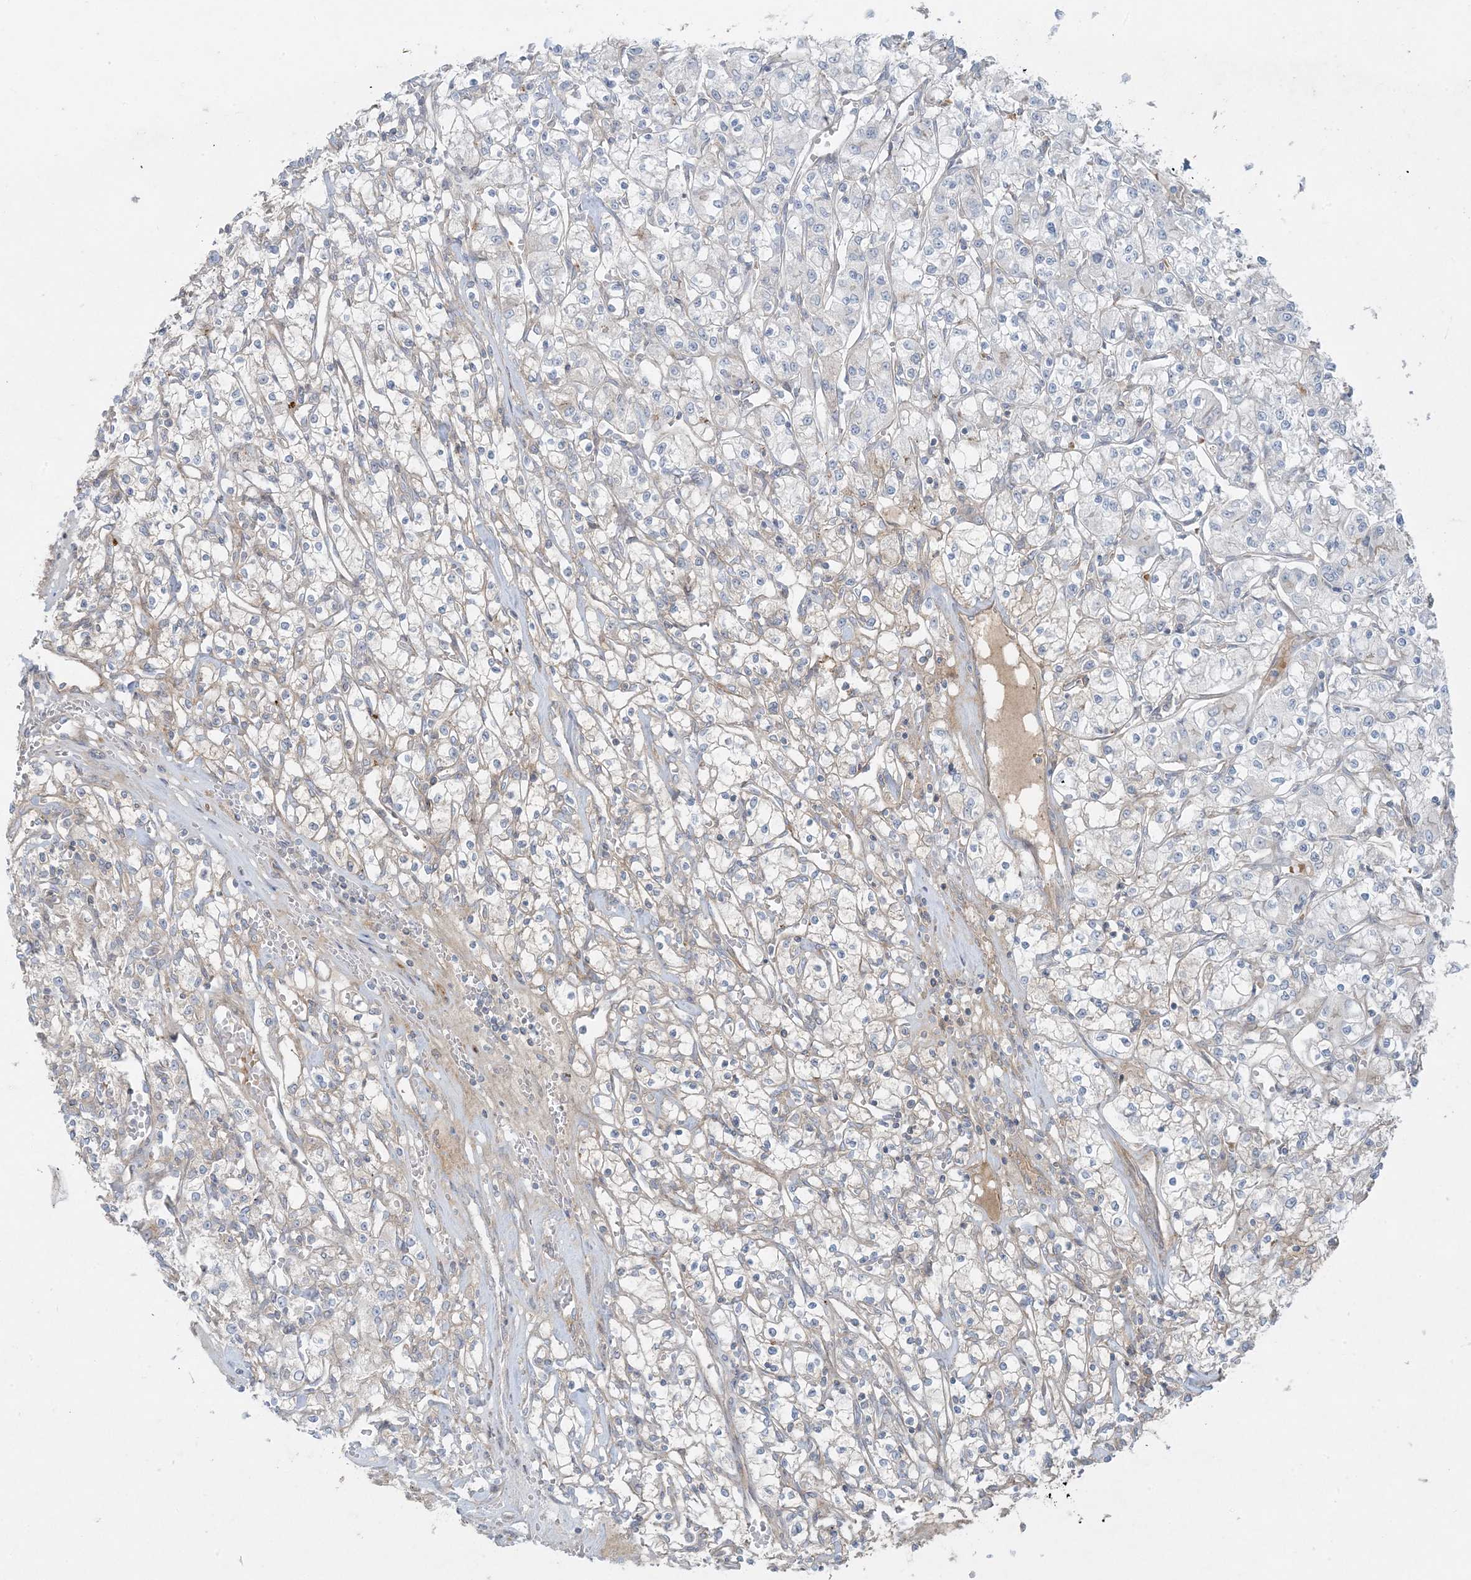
{"staining": {"intensity": "negative", "quantity": "none", "location": "none"}, "tissue": "renal cancer", "cell_type": "Tumor cells", "image_type": "cancer", "snomed": [{"axis": "morphology", "description": "Adenocarcinoma, NOS"}, {"axis": "topography", "description": "Kidney"}], "caption": "Immunohistochemistry photomicrograph of neoplastic tissue: human renal cancer (adenocarcinoma) stained with DAB demonstrates no significant protein expression in tumor cells. (Brightfield microscopy of DAB immunohistochemistry (IHC) at high magnification).", "gene": "PIK3R4", "patient": {"sex": "female", "age": 59}}